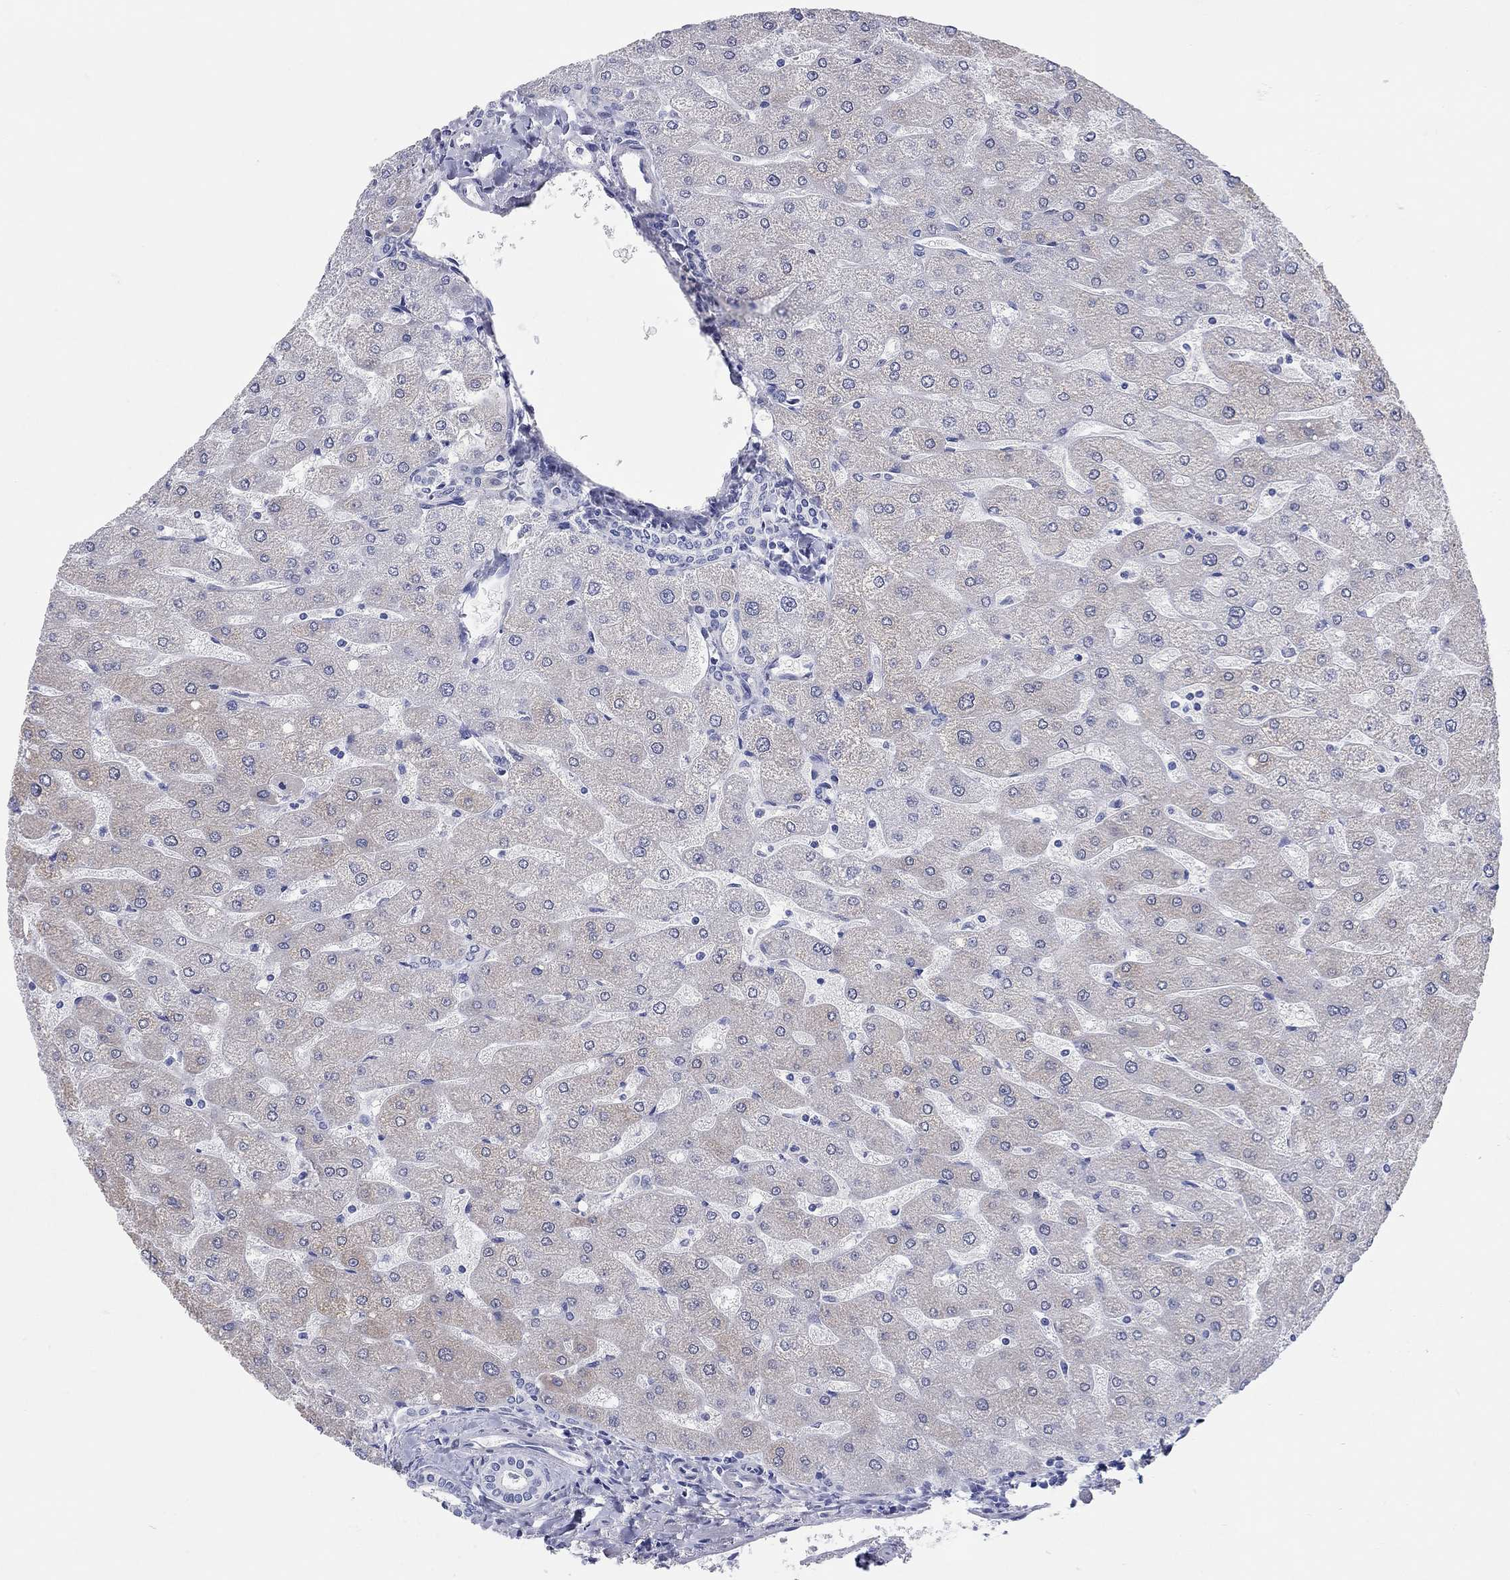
{"staining": {"intensity": "negative", "quantity": "none", "location": "none"}, "tissue": "liver", "cell_type": "Cholangiocytes", "image_type": "normal", "snomed": [{"axis": "morphology", "description": "Normal tissue, NOS"}, {"axis": "topography", "description": "Liver"}], "caption": "The micrograph displays no staining of cholangiocytes in benign liver. The staining was performed using DAB to visualize the protein expression in brown, while the nuclei were stained in blue with hematoxylin (Magnification: 20x).", "gene": "WASF3", "patient": {"sex": "male", "age": 67}}